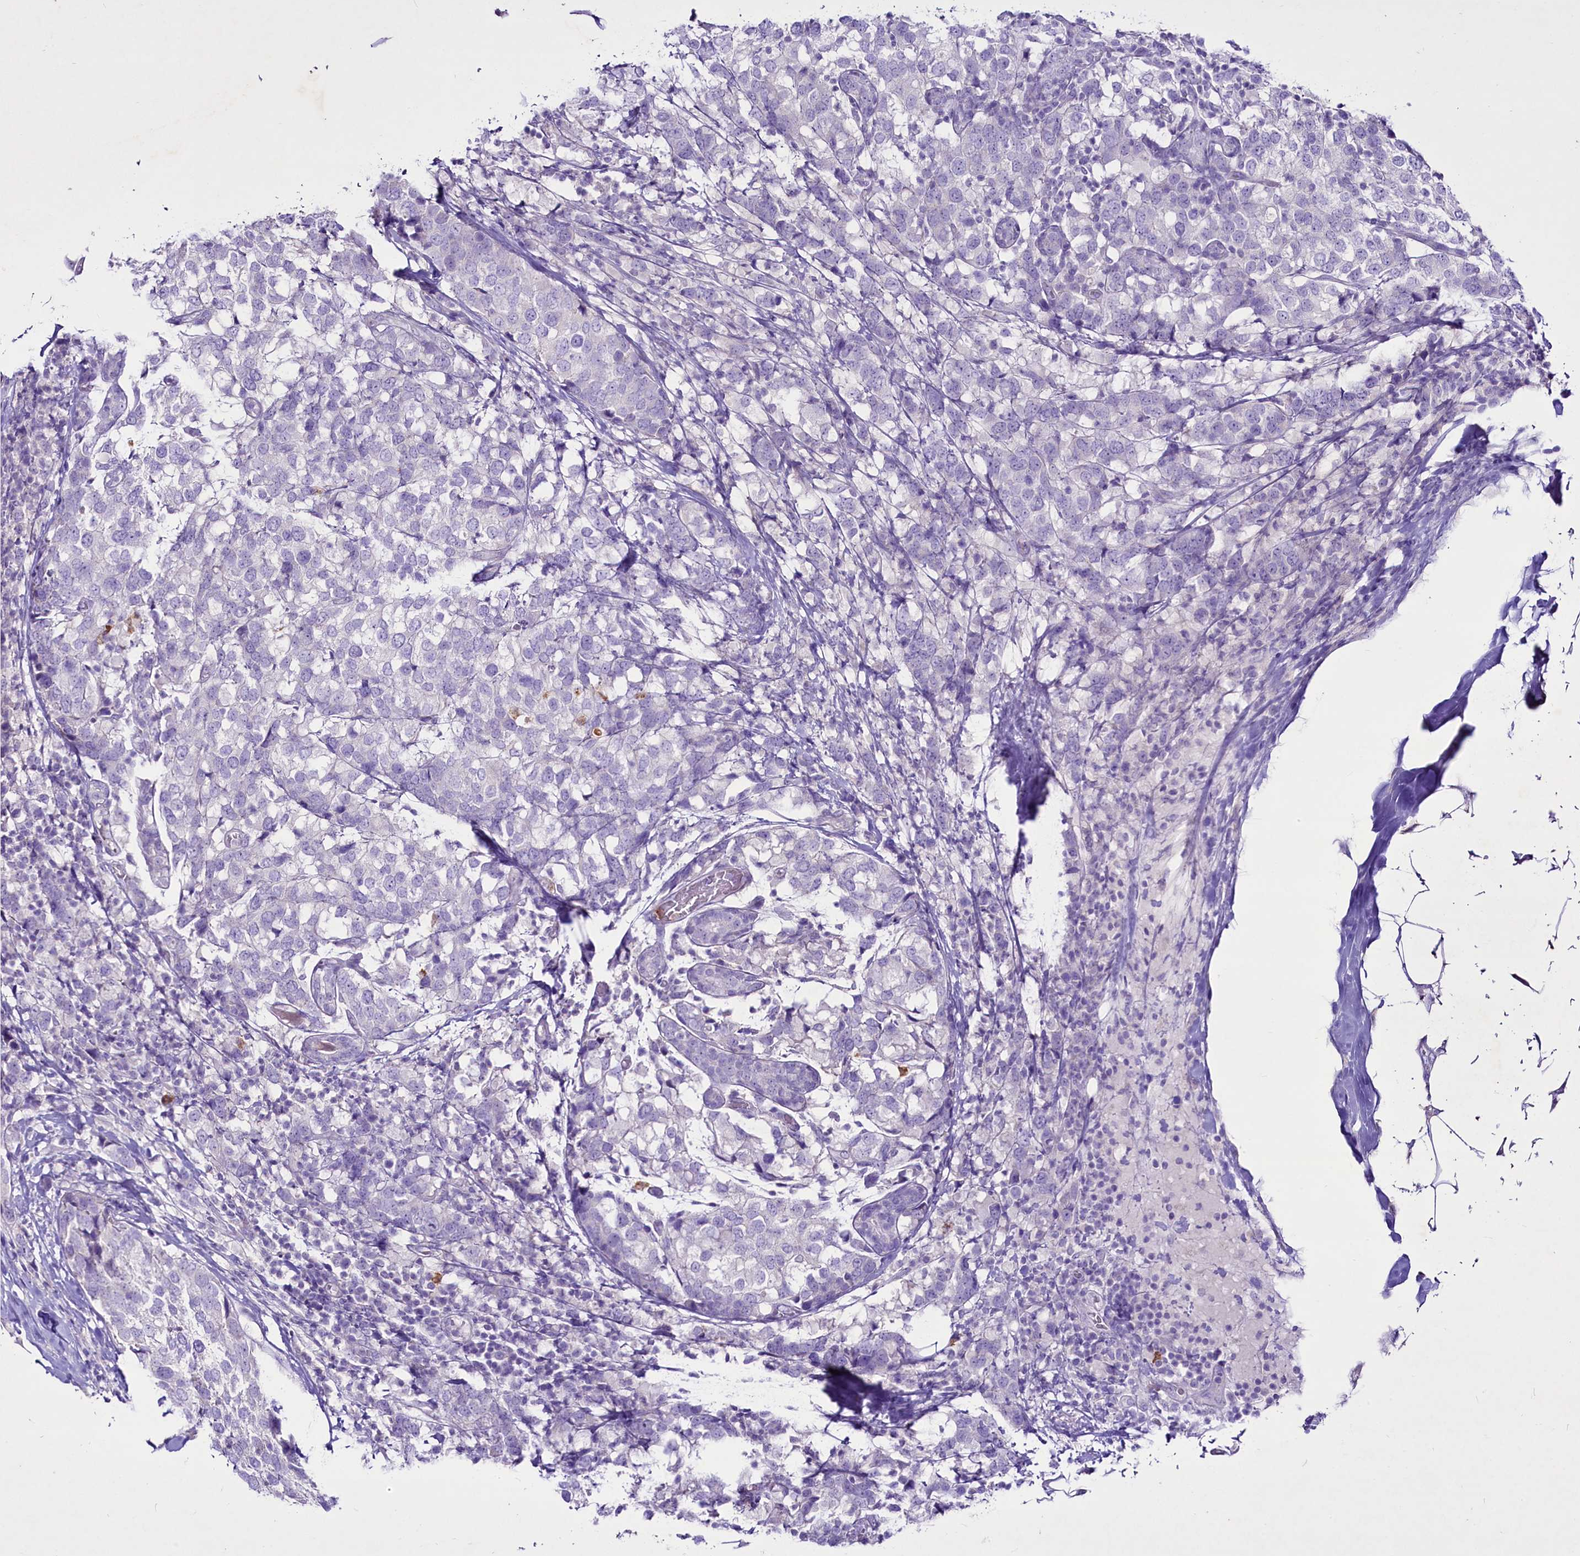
{"staining": {"intensity": "negative", "quantity": "none", "location": "none"}, "tissue": "breast cancer", "cell_type": "Tumor cells", "image_type": "cancer", "snomed": [{"axis": "morphology", "description": "Lobular carcinoma"}, {"axis": "topography", "description": "Breast"}], "caption": "Immunohistochemistry (IHC) micrograph of neoplastic tissue: breast cancer stained with DAB reveals no significant protein staining in tumor cells. (DAB immunohistochemistry (IHC), high magnification).", "gene": "FAM209B", "patient": {"sex": "female", "age": 59}}